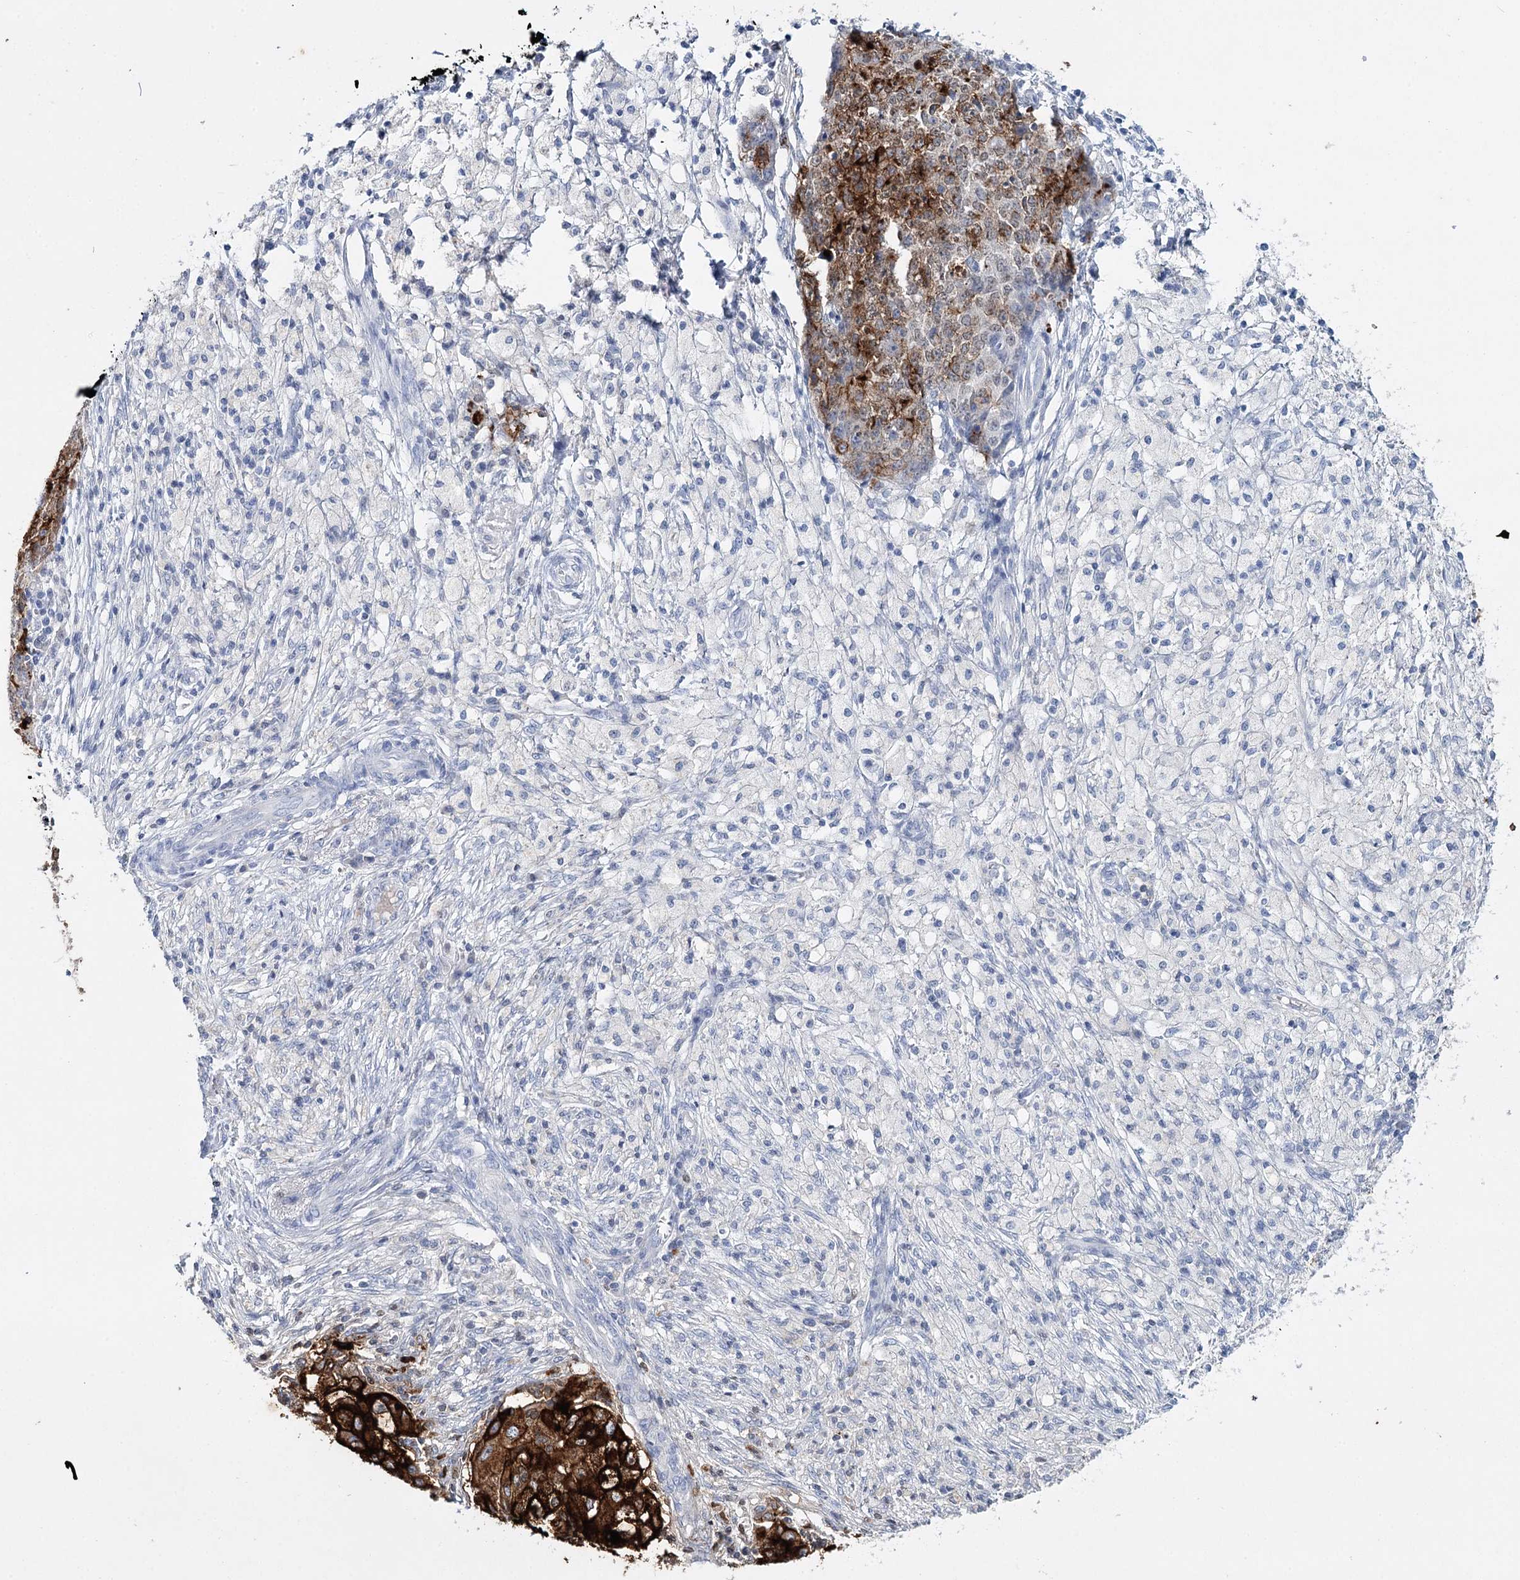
{"staining": {"intensity": "strong", "quantity": "25%-75%", "location": "cytoplasmic/membranous"}, "tissue": "ovarian cancer", "cell_type": "Tumor cells", "image_type": "cancer", "snomed": [{"axis": "morphology", "description": "Carcinoma, endometroid"}, {"axis": "topography", "description": "Ovary"}], "caption": "Immunohistochemistry (IHC) of ovarian cancer exhibits high levels of strong cytoplasmic/membranous expression in about 25%-75% of tumor cells. The staining was performed using DAB, with brown indicating positive protein expression. Nuclei are stained blue with hematoxylin.", "gene": "CEACAM8", "patient": {"sex": "female", "age": 42}}